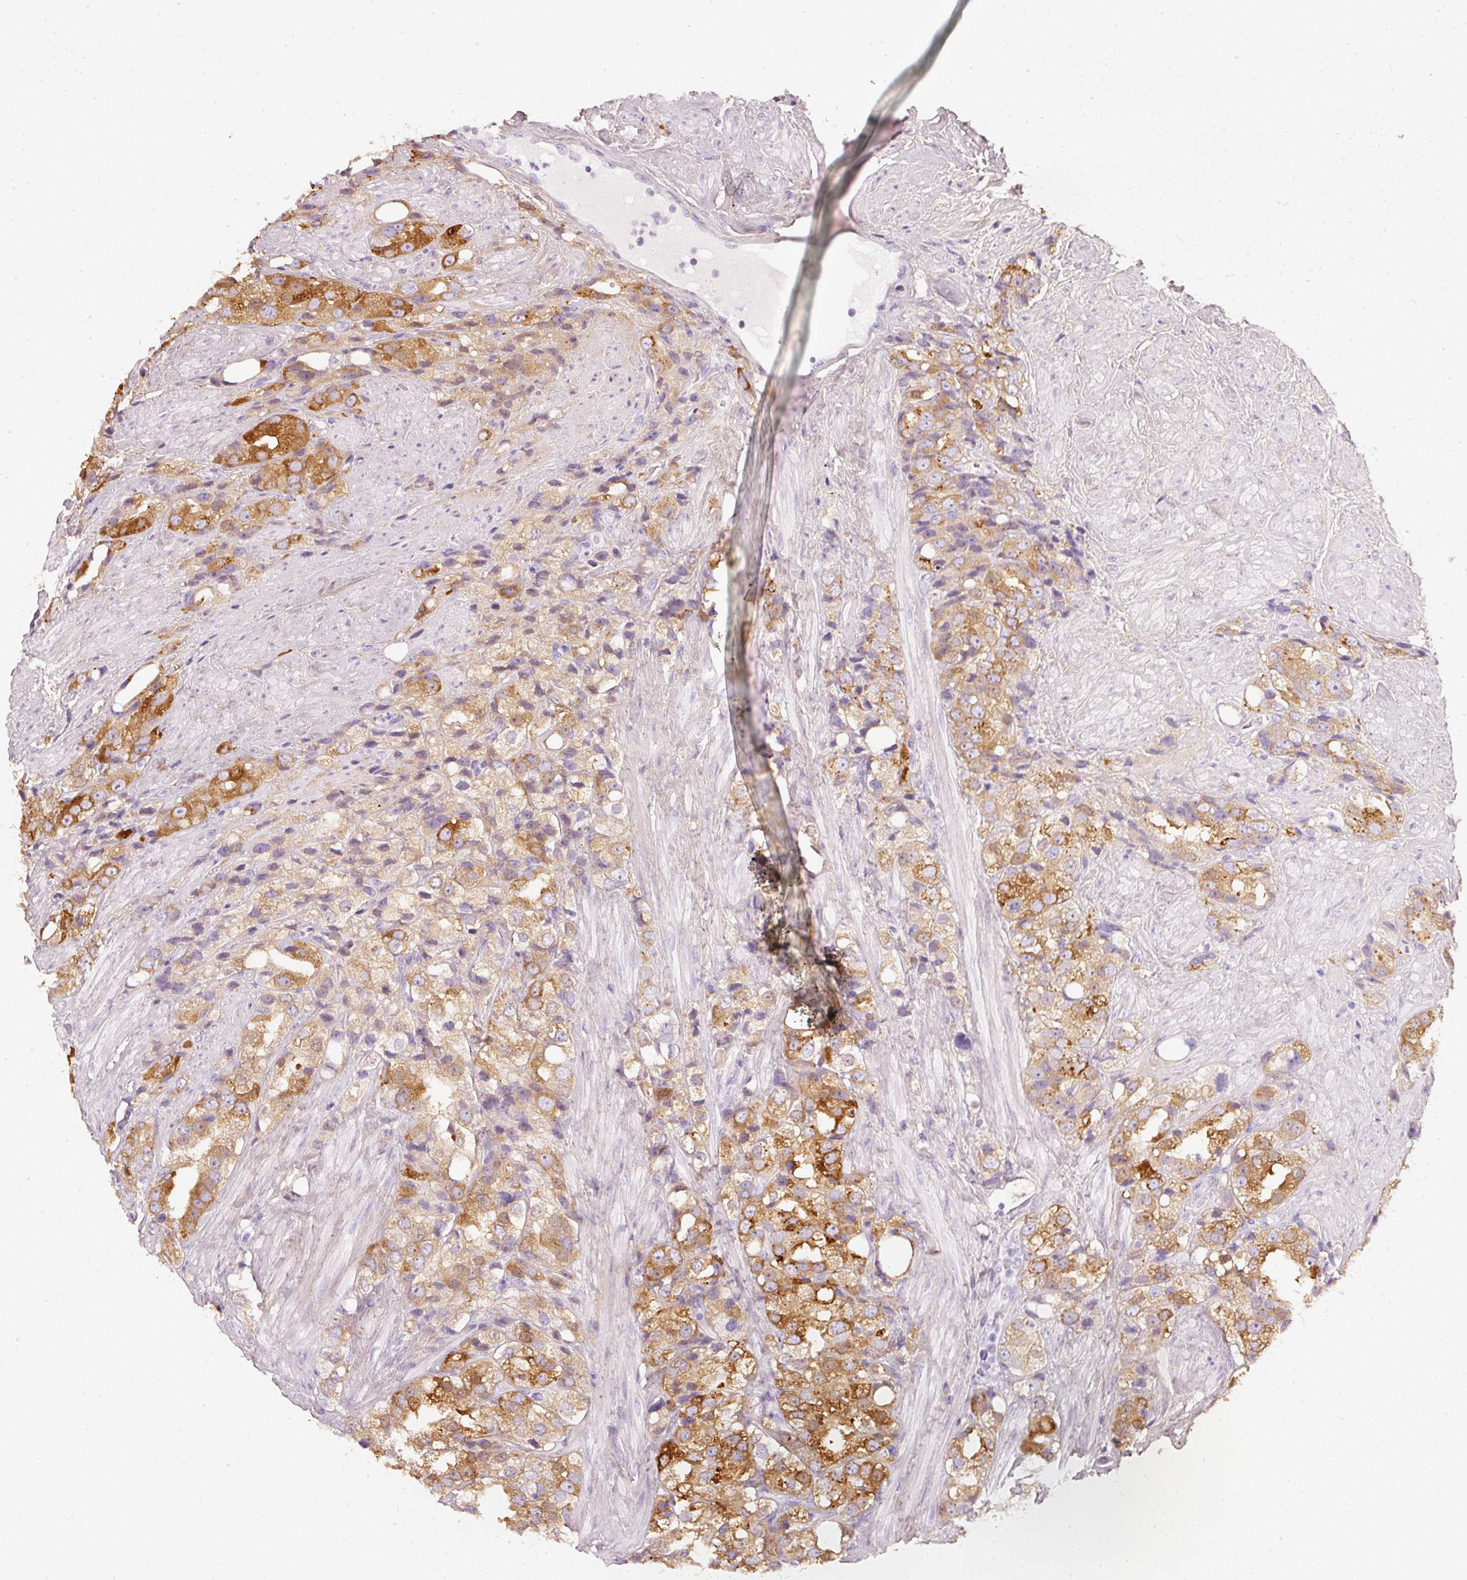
{"staining": {"intensity": "moderate", "quantity": ">75%", "location": "cytoplasmic/membranous"}, "tissue": "prostate cancer", "cell_type": "Tumor cells", "image_type": "cancer", "snomed": [{"axis": "morphology", "description": "Adenocarcinoma, NOS"}, {"axis": "topography", "description": "Prostate"}], "caption": "An image showing moderate cytoplasmic/membranous expression in about >75% of tumor cells in prostate cancer (adenocarcinoma), as visualized by brown immunohistochemical staining.", "gene": "PDXDC1", "patient": {"sex": "male", "age": 79}}